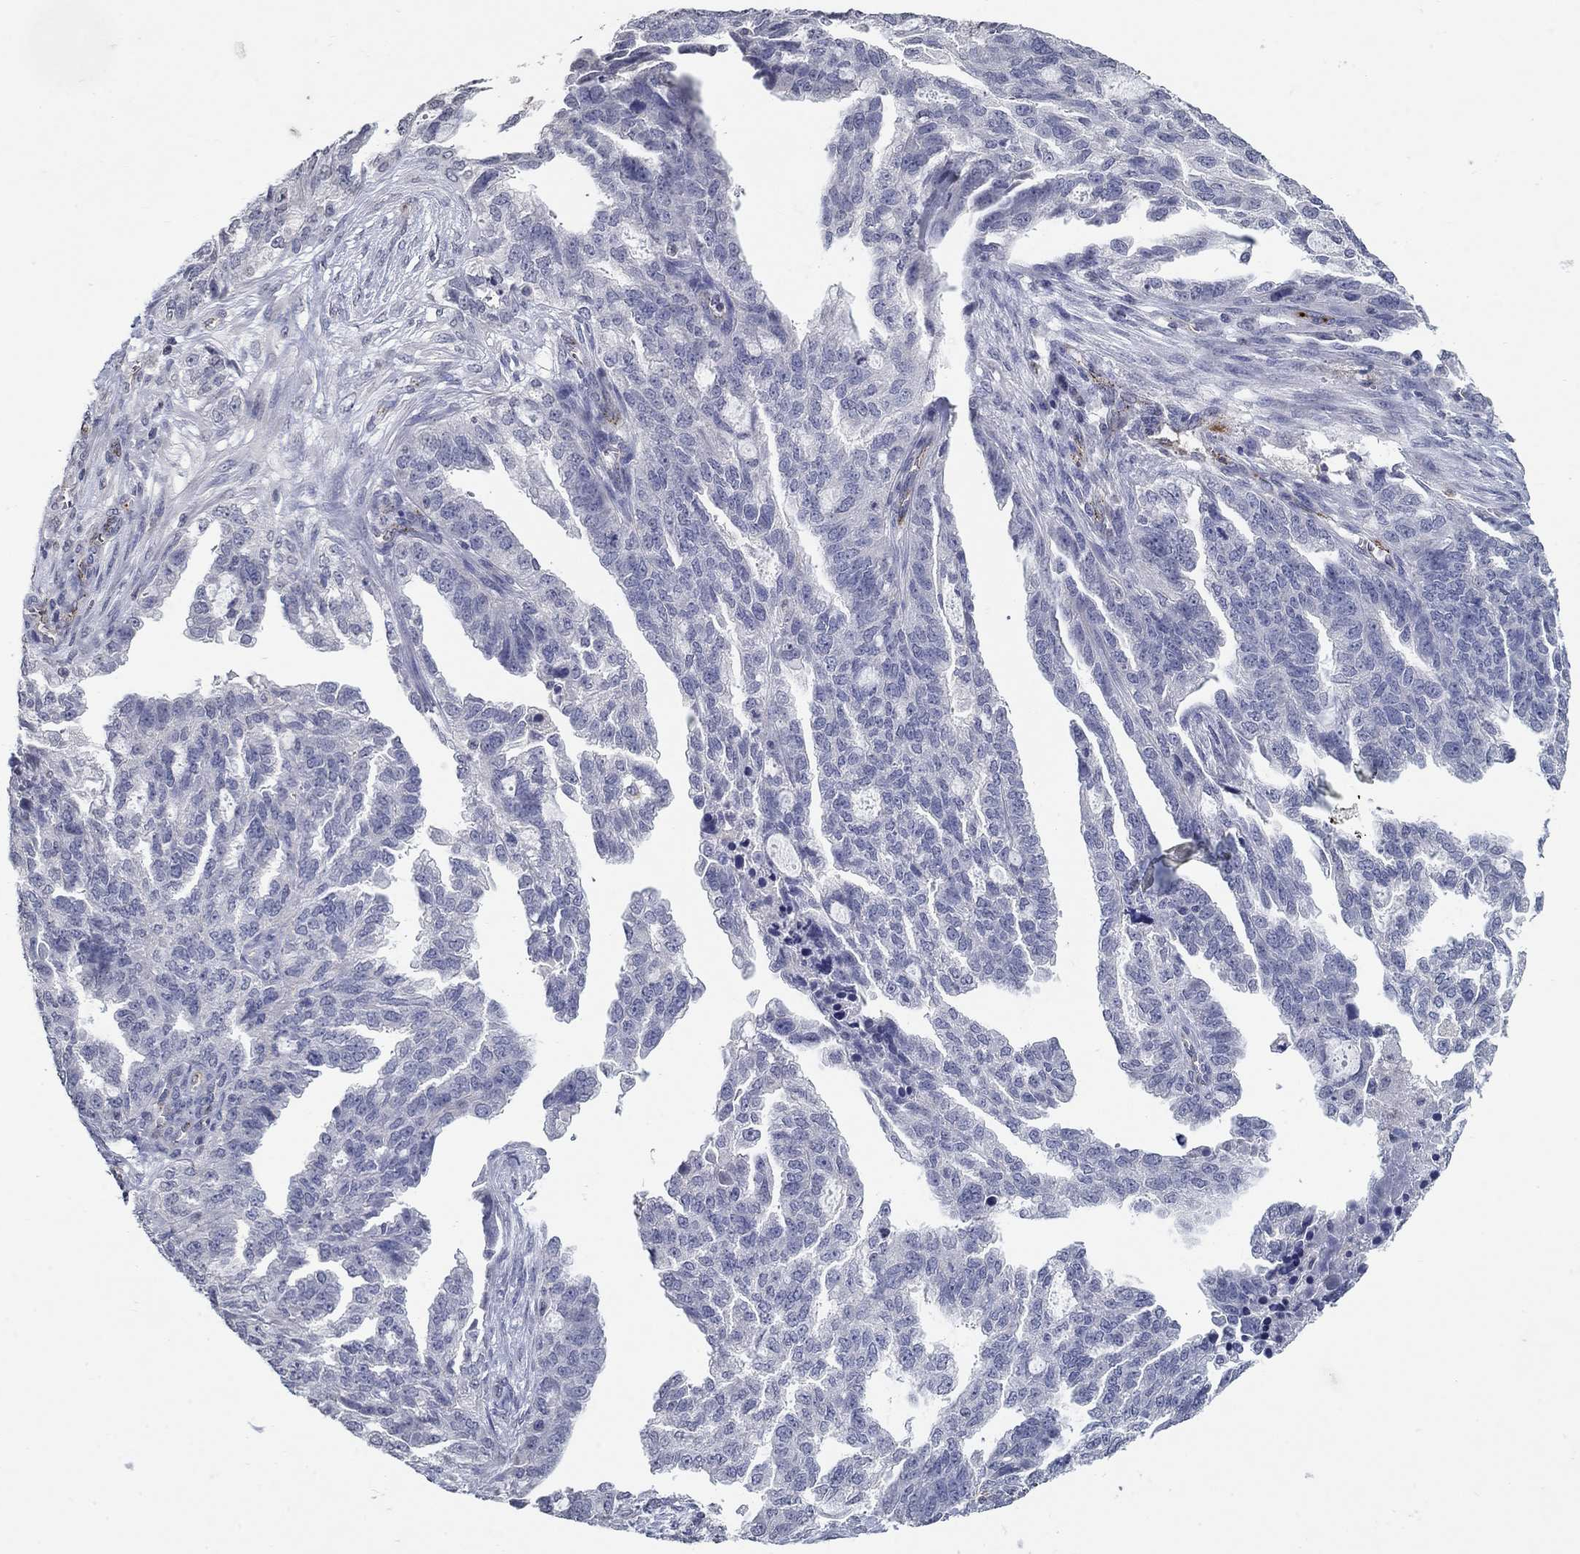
{"staining": {"intensity": "negative", "quantity": "none", "location": "none"}, "tissue": "ovarian cancer", "cell_type": "Tumor cells", "image_type": "cancer", "snomed": [{"axis": "morphology", "description": "Cystadenocarcinoma, serous, NOS"}, {"axis": "topography", "description": "Ovary"}], "caption": "A micrograph of human ovarian cancer (serous cystadenocarcinoma) is negative for staining in tumor cells.", "gene": "TINAG", "patient": {"sex": "female", "age": 51}}